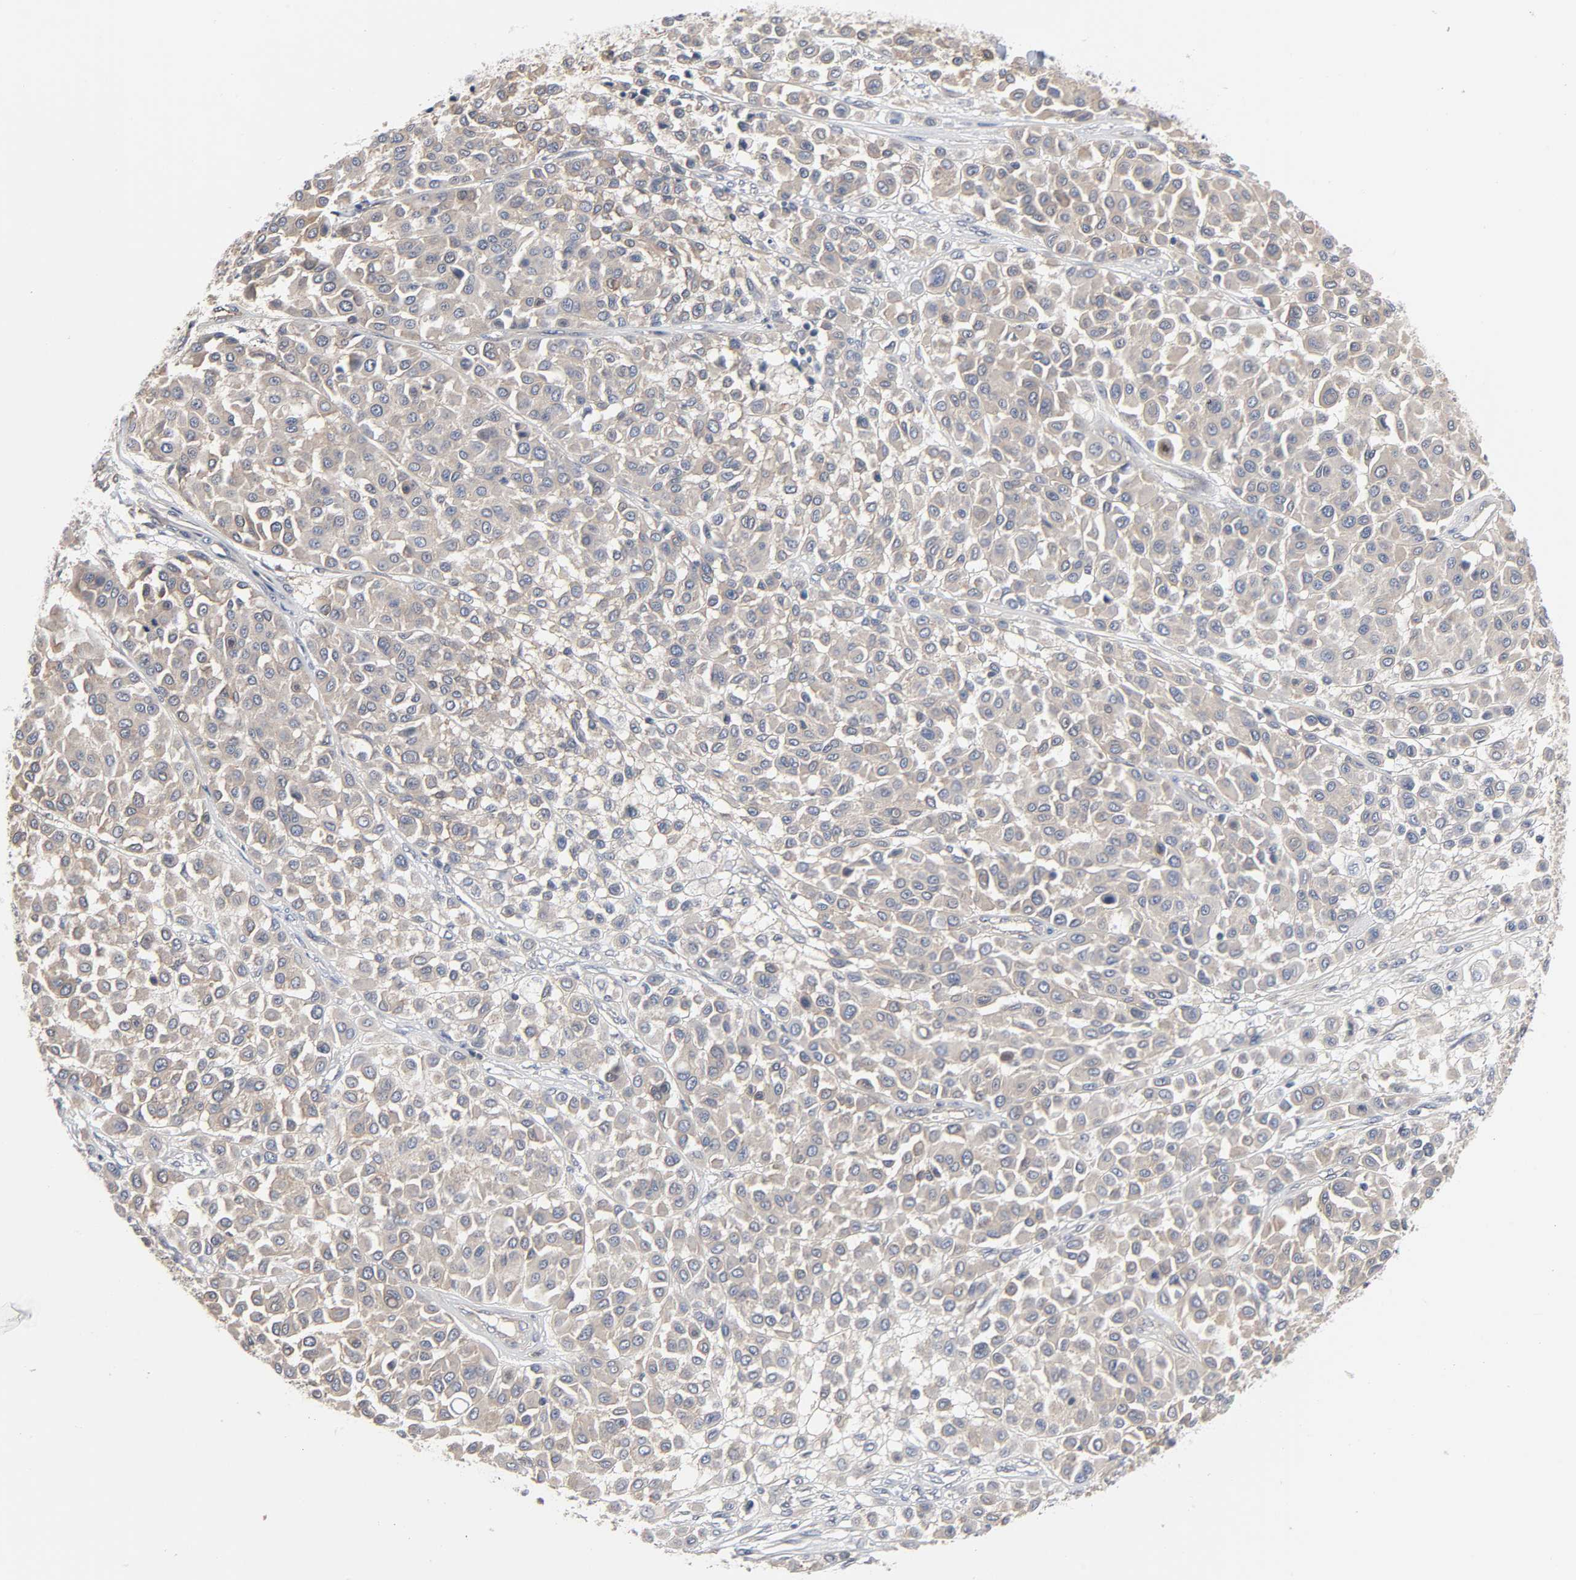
{"staining": {"intensity": "weak", "quantity": ">75%", "location": "cytoplasmic/membranous"}, "tissue": "melanoma", "cell_type": "Tumor cells", "image_type": "cancer", "snomed": [{"axis": "morphology", "description": "Malignant melanoma, Metastatic site"}, {"axis": "topography", "description": "Soft tissue"}], "caption": "Human melanoma stained with a brown dye demonstrates weak cytoplasmic/membranous positive staining in about >75% of tumor cells.", "gene": "DDX10", "patient": {"sex": "male", "age": 41}}